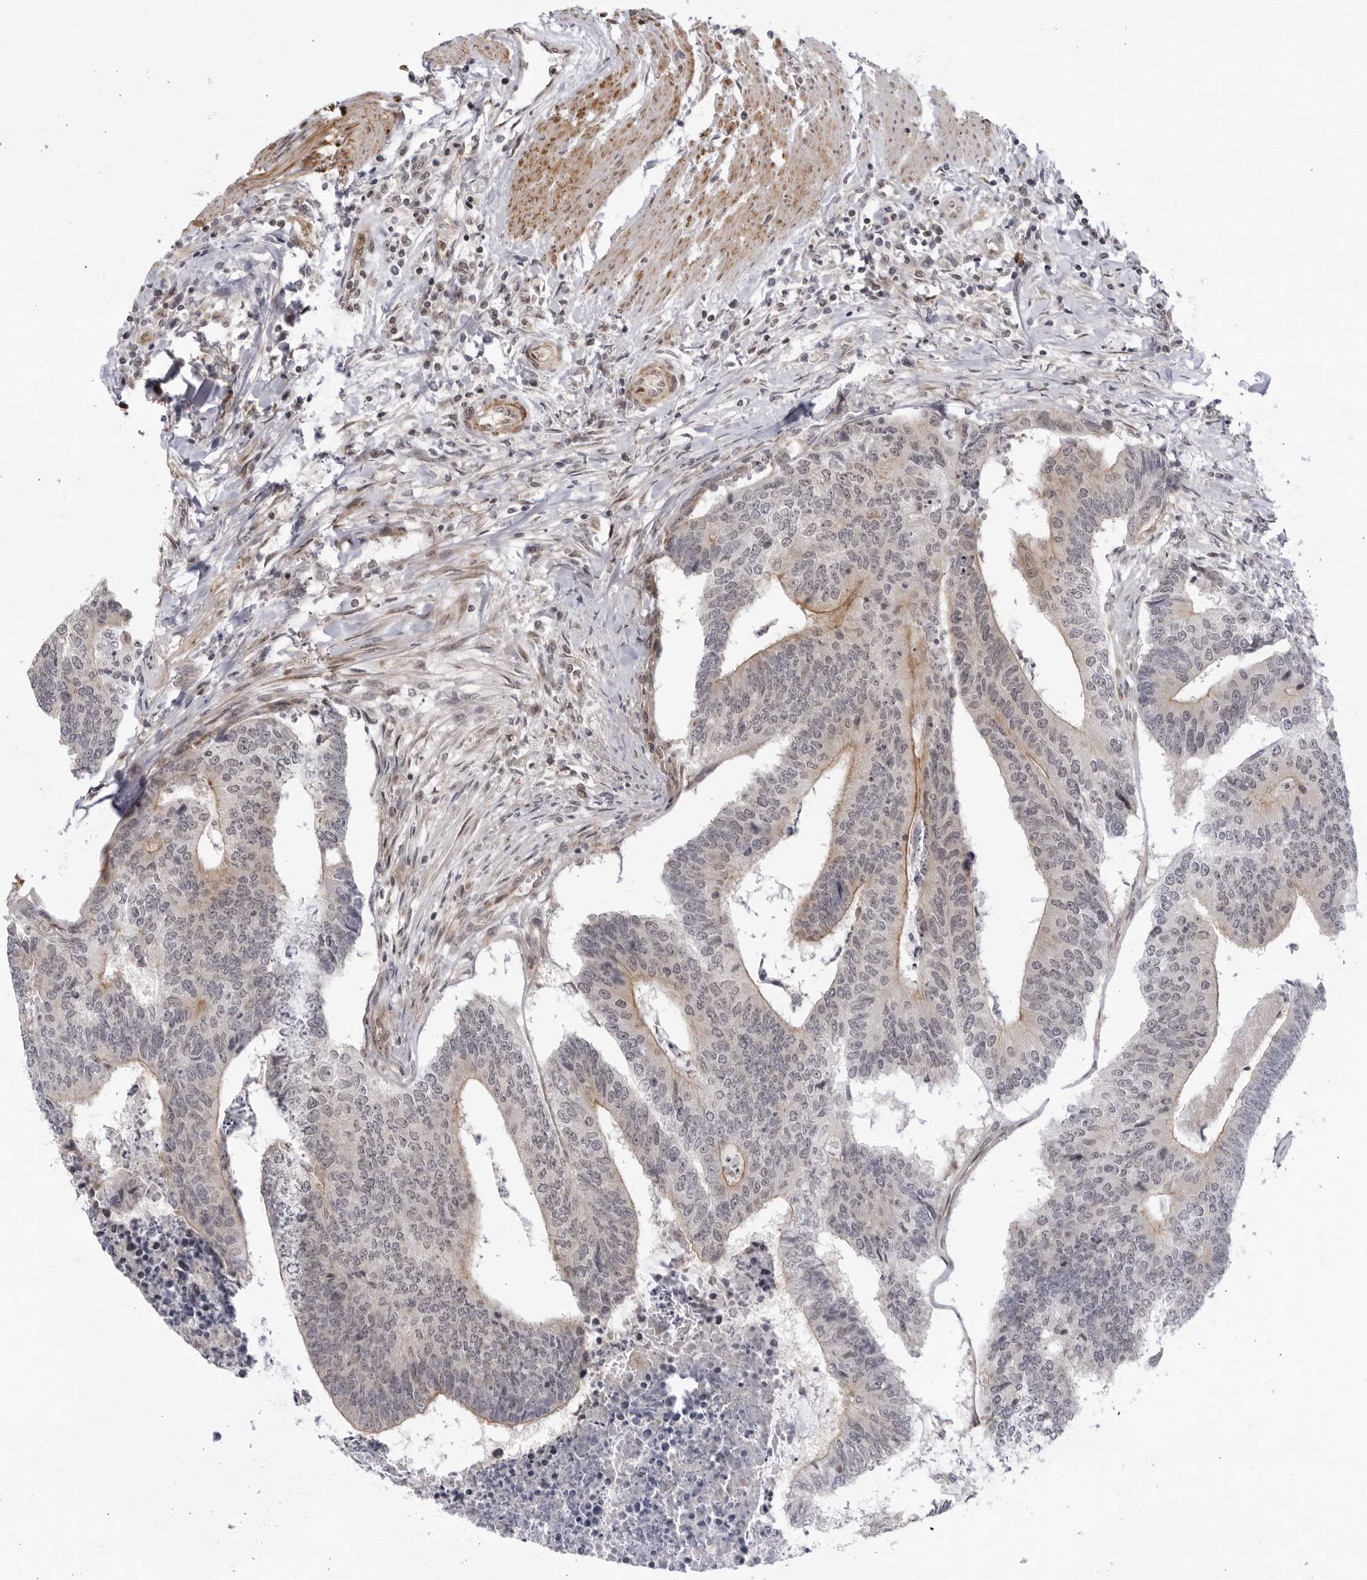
{"staining": {"intensity": "weak", "quantity": "25%-75%", "location": "cytoplasmic/membranous"}, "tissue": "colorectal cancer", "cell_type": "Tumor cells", "image_type": "cancer", "snomed": [{"axis": "morphology", "description": "Adenocarcinoma, NOS"}, {"axis": "topography", "description": "Colon"}], "caption": "Weak cytoplasmic/membranous protein expression is appreciated in about 25%-75% of tumor cells in colorectal cancer (adenocarcinoma).", "gene": "CNBD1", "patient": {"sex": "female", "age": 67}}